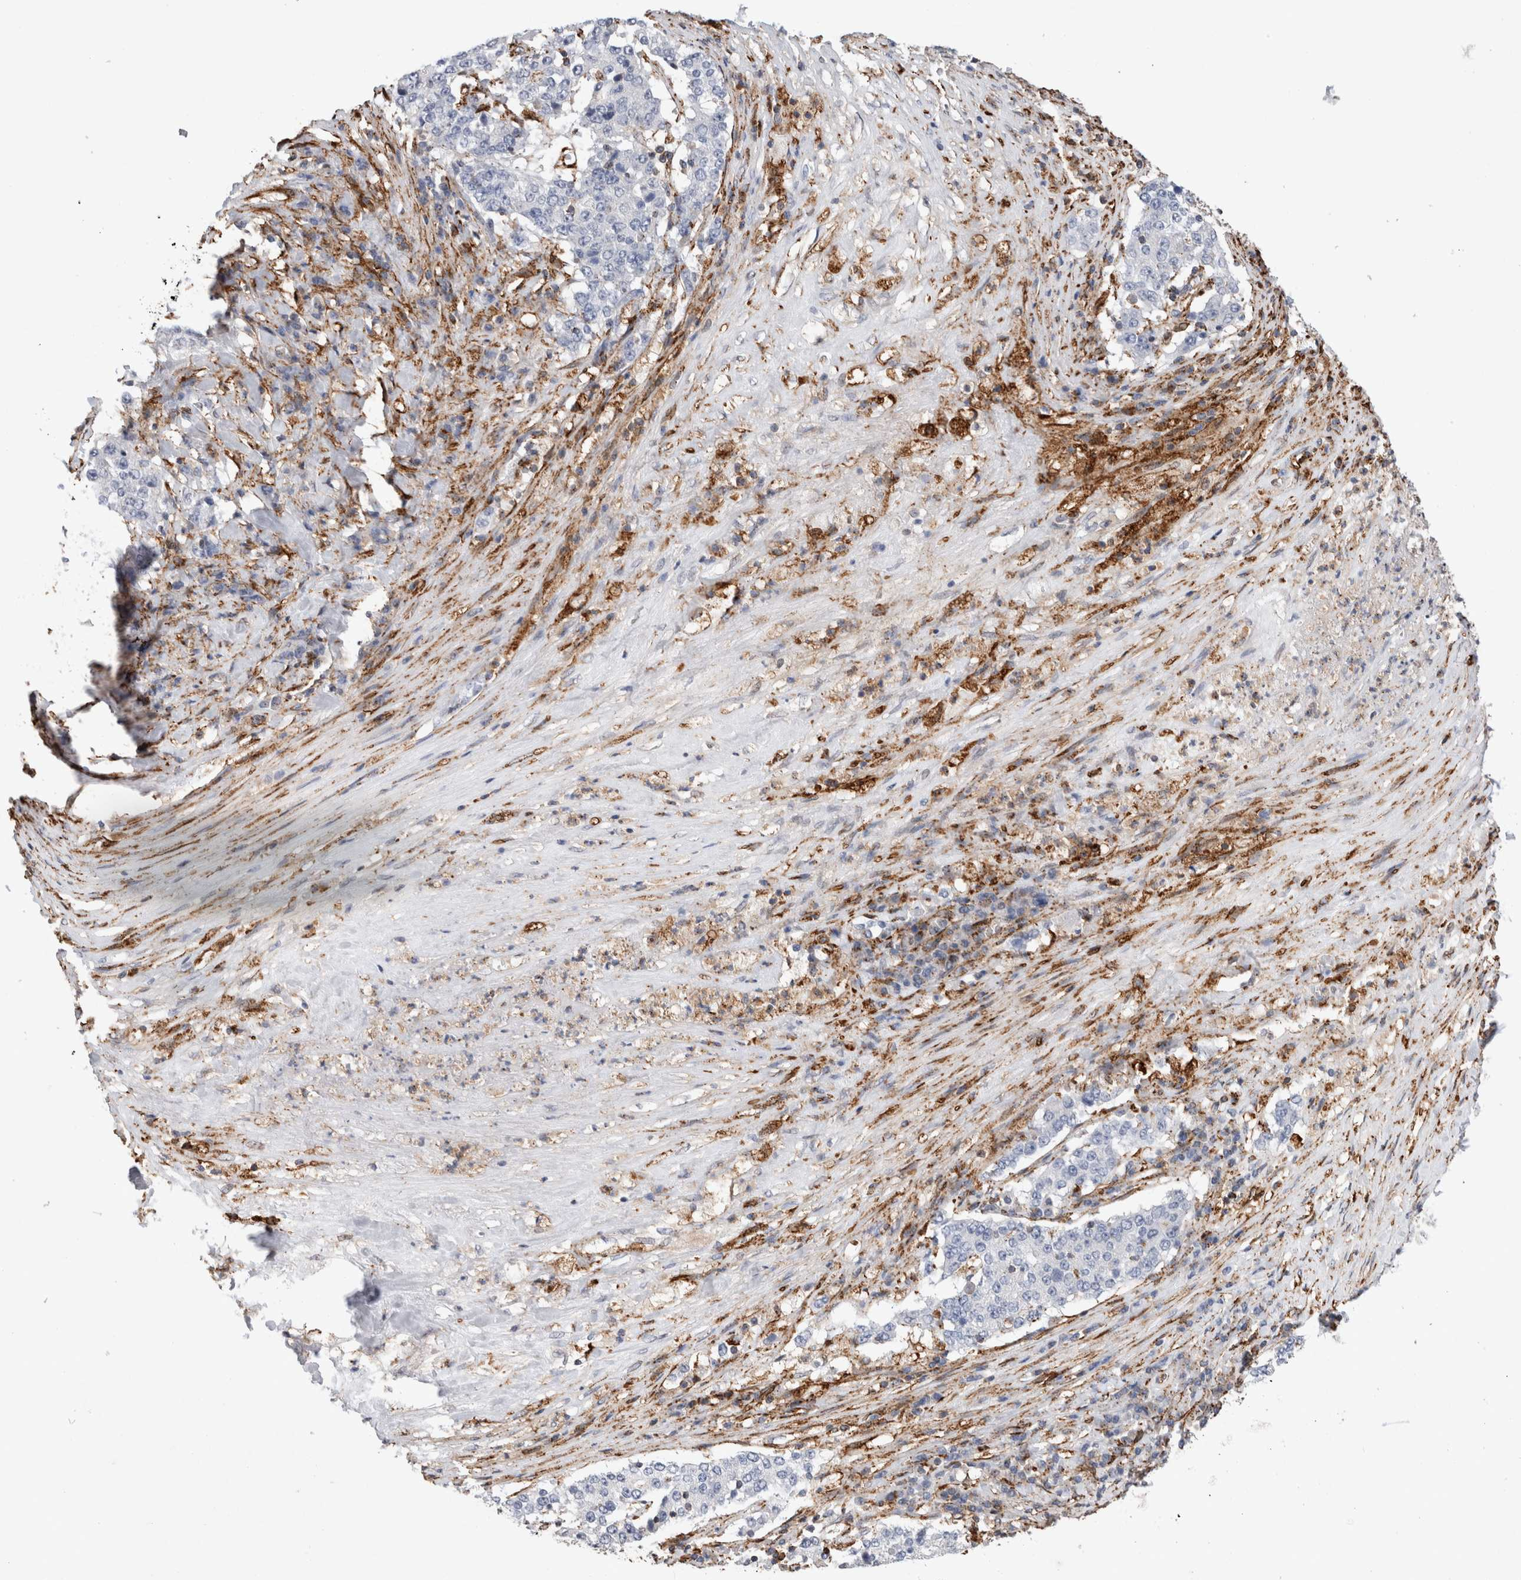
{"staining": {"intensity": "negative", "quantity": "none", "location": "none"}, "tissue": "stomach cancer", "cell_type": "Tumor cells", "image_type": "cancer", "snomed": [{"axis": "morphology", "description": "Adenocarcinoma, NOS"}, {"axis": "topography", "description": "Stomach"}], "caption": "There is no significant positivity in tumor cells of stomach cancer.", "gene": "CCDC88B", "patient": {"sex": "male", "age": 59}}